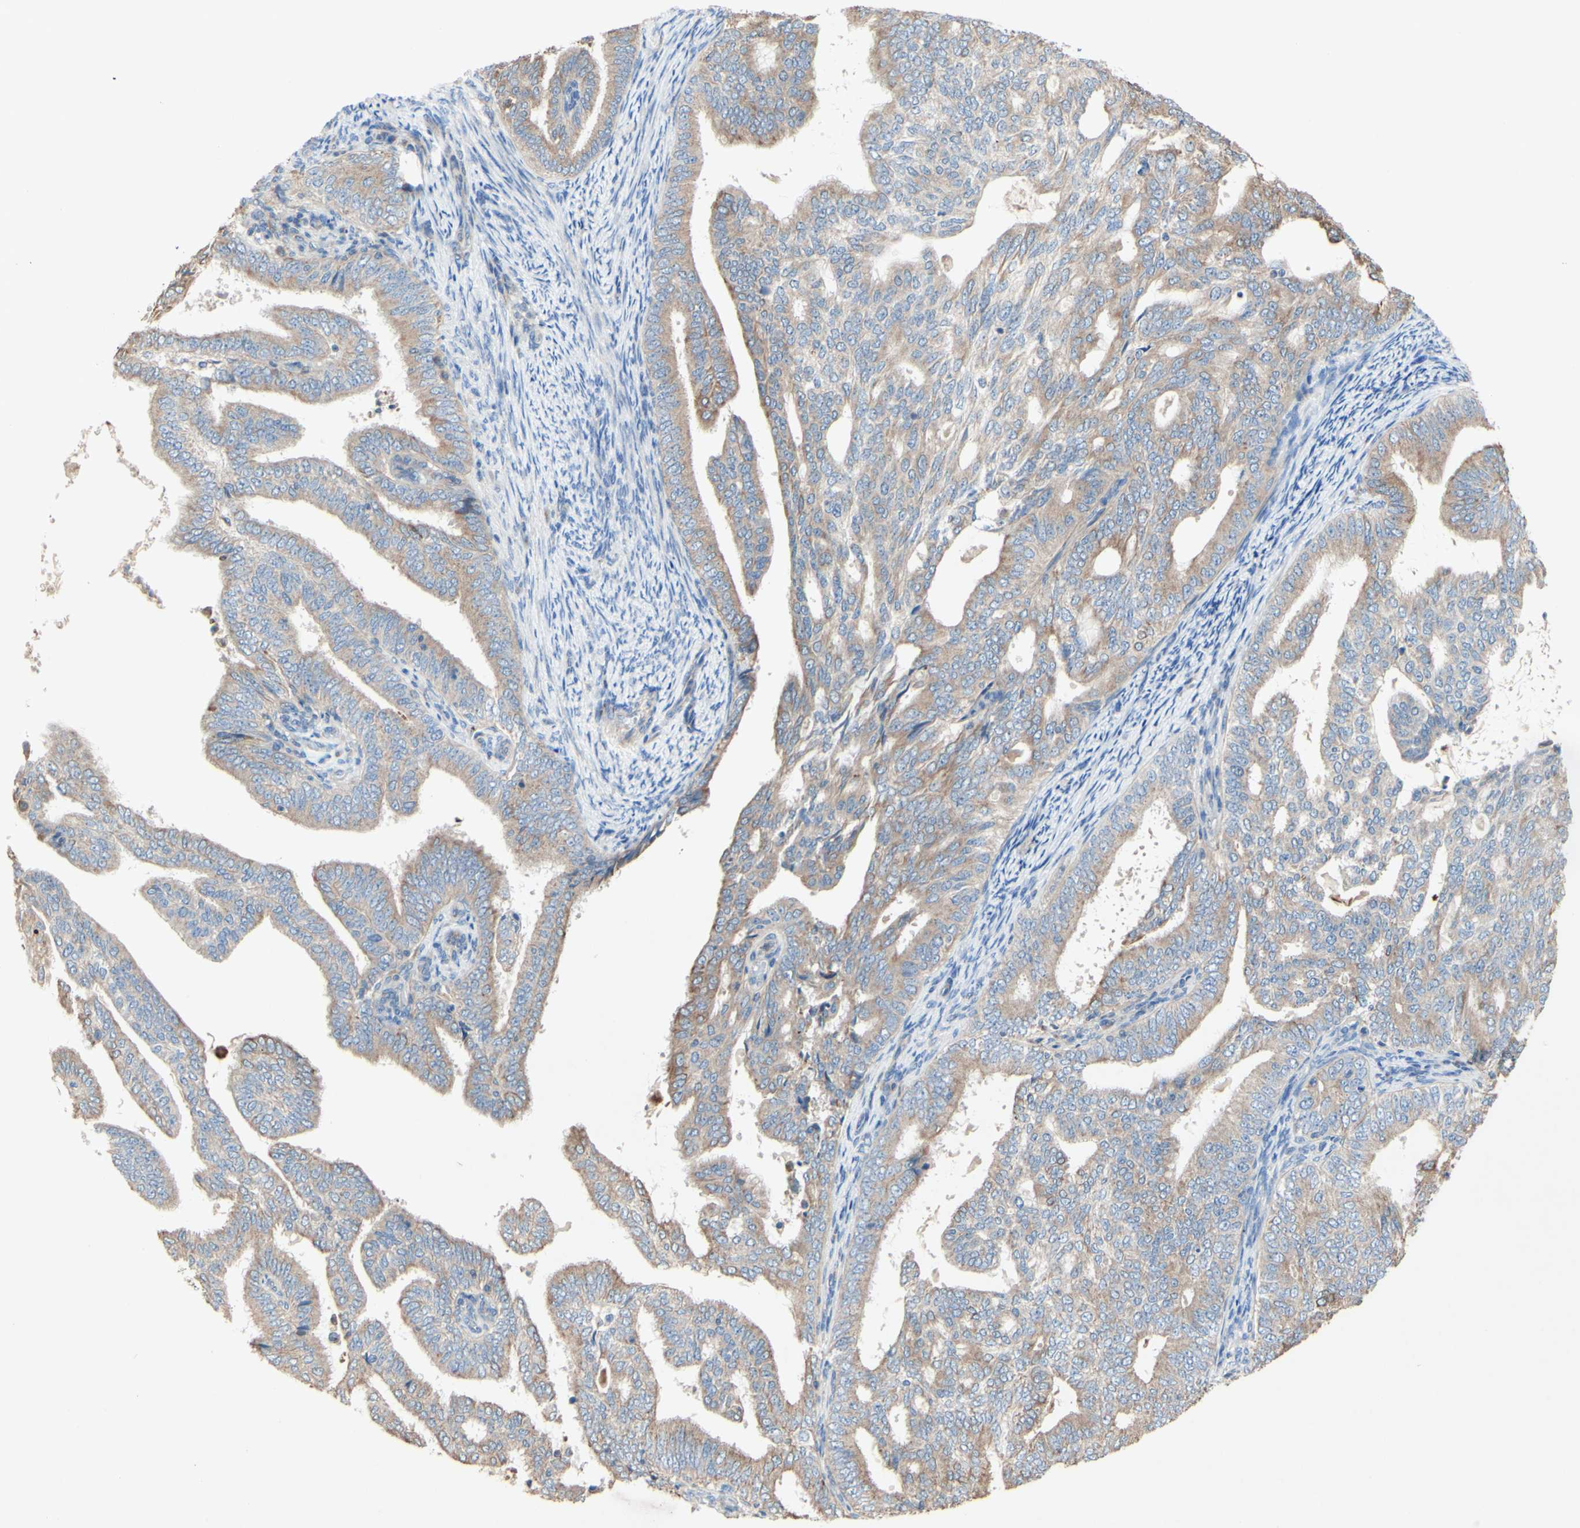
{"staining": {"intensity": "weak", "quantity": ">75%", "location": "cytoplasmic/membranous"}, "tissue": "endometrial cancer", "cell_type": "Tumor cells", "image_type": "cancer", "snomed": [{"axis": "morphology", "description": "Adenocarcinoma, NOS"}, {"axis": "topography", "description": "Endometrium"}], "caption": "Immunohistochemical staining of endometrial cancer displays low levels of weak cytoplasmic/membranous positivity in about >75% of tumor cells. The staining was performed using DAB (3,3'-diaminobenzidine), with brown indicating positive protein expression. Nuclei are stained blue with hematoxylin.", "gene": "MTM1", "patient": {"sex": "female", "age": 58}}